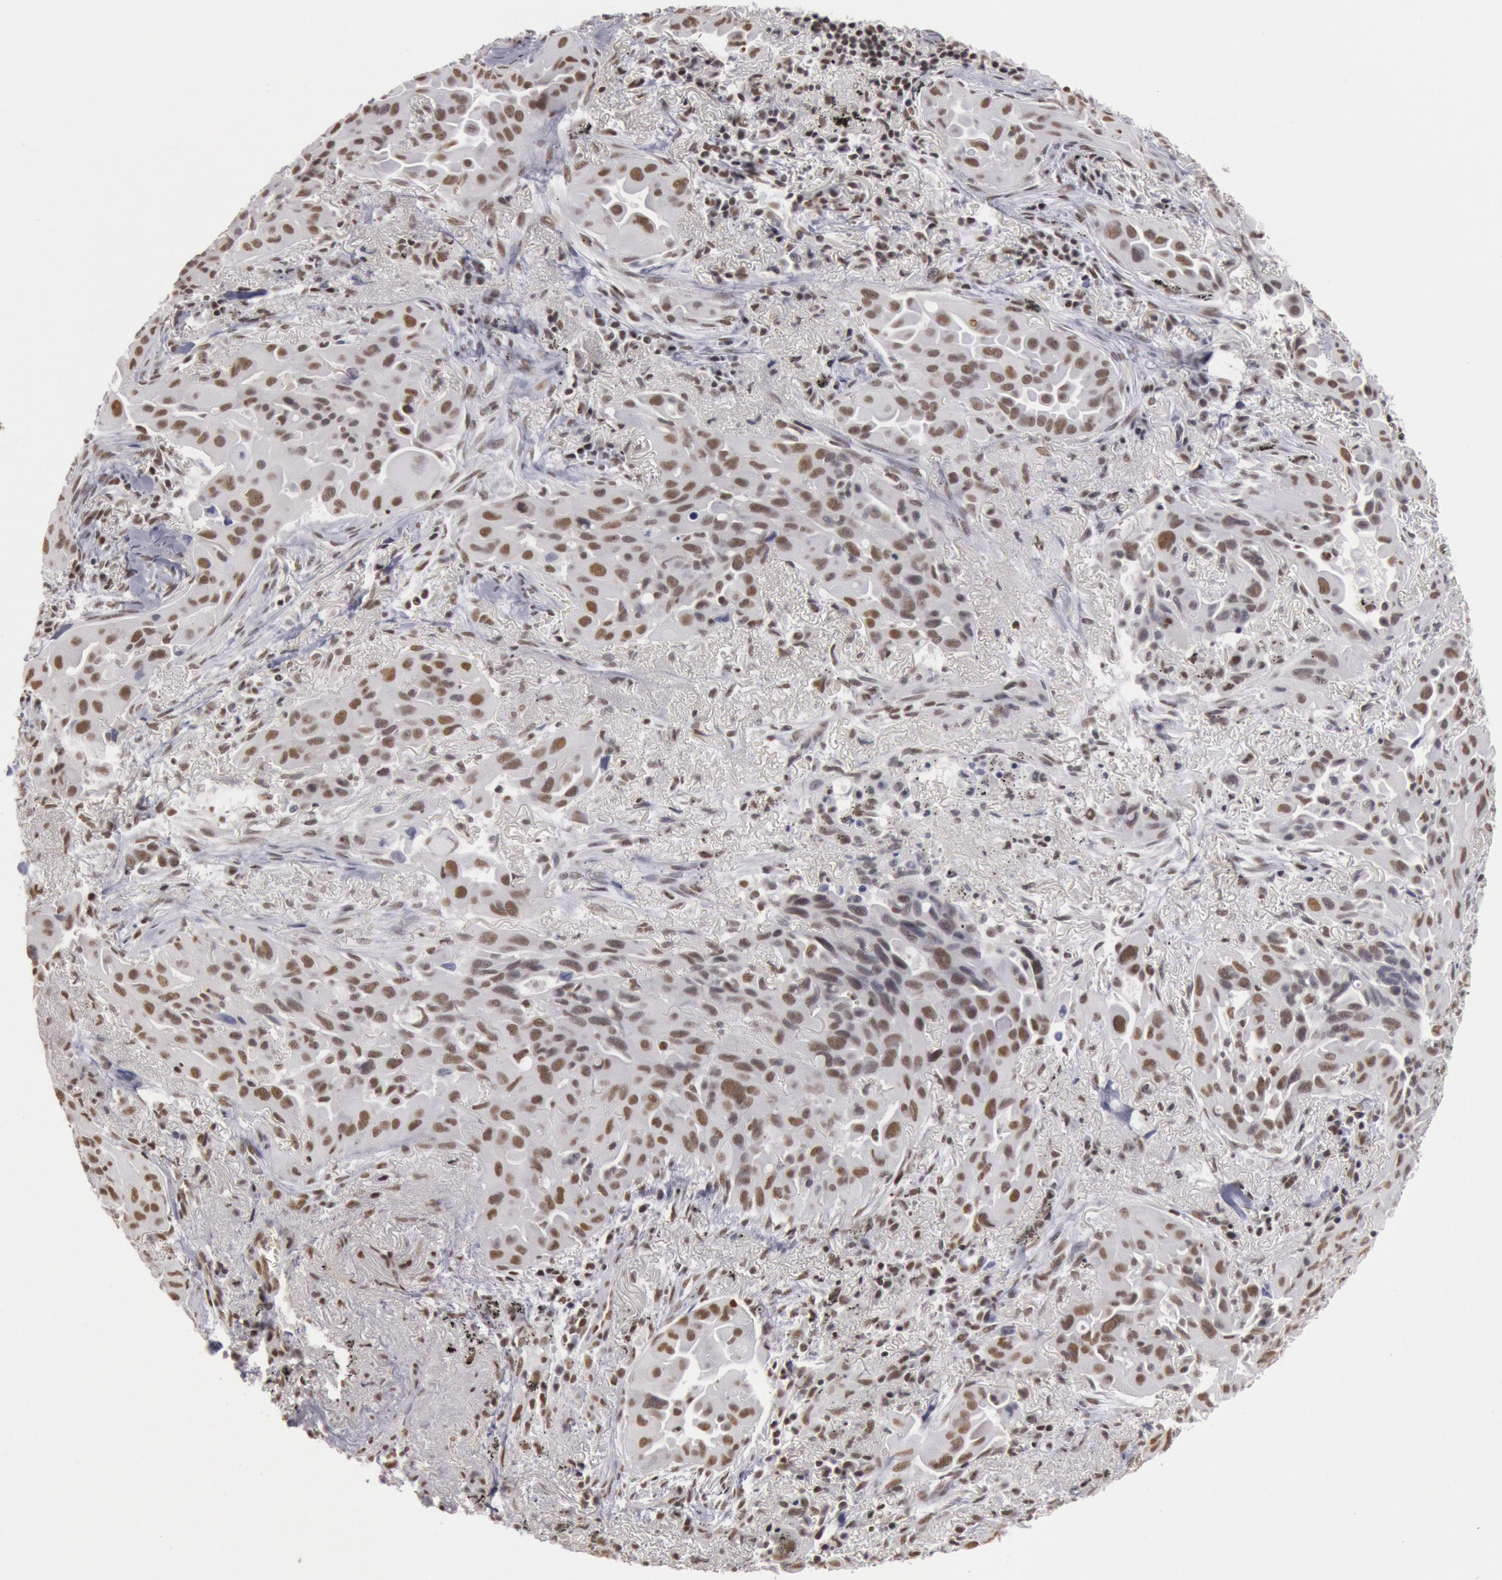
{"staining": {"intensity": "moderate", "quantity": "25%-75%", "location": "nuclear"}, "tissue": "lung cancer", "cell_type": "Tumor cells", "image_type": "cancer", "snomed": [{"axis": "morphology", "description": "Adenocarcinoma, NOS"}, {"axis": "topography", "description": "Lung"}], "caption": "The micrograph exhibits a brown stain indicating the presence of a protein in the nuclear of tumor cells in lung adenocarcinoma.", "gene": "ESS2", "patient": {"sex": "male", "age": 68}}